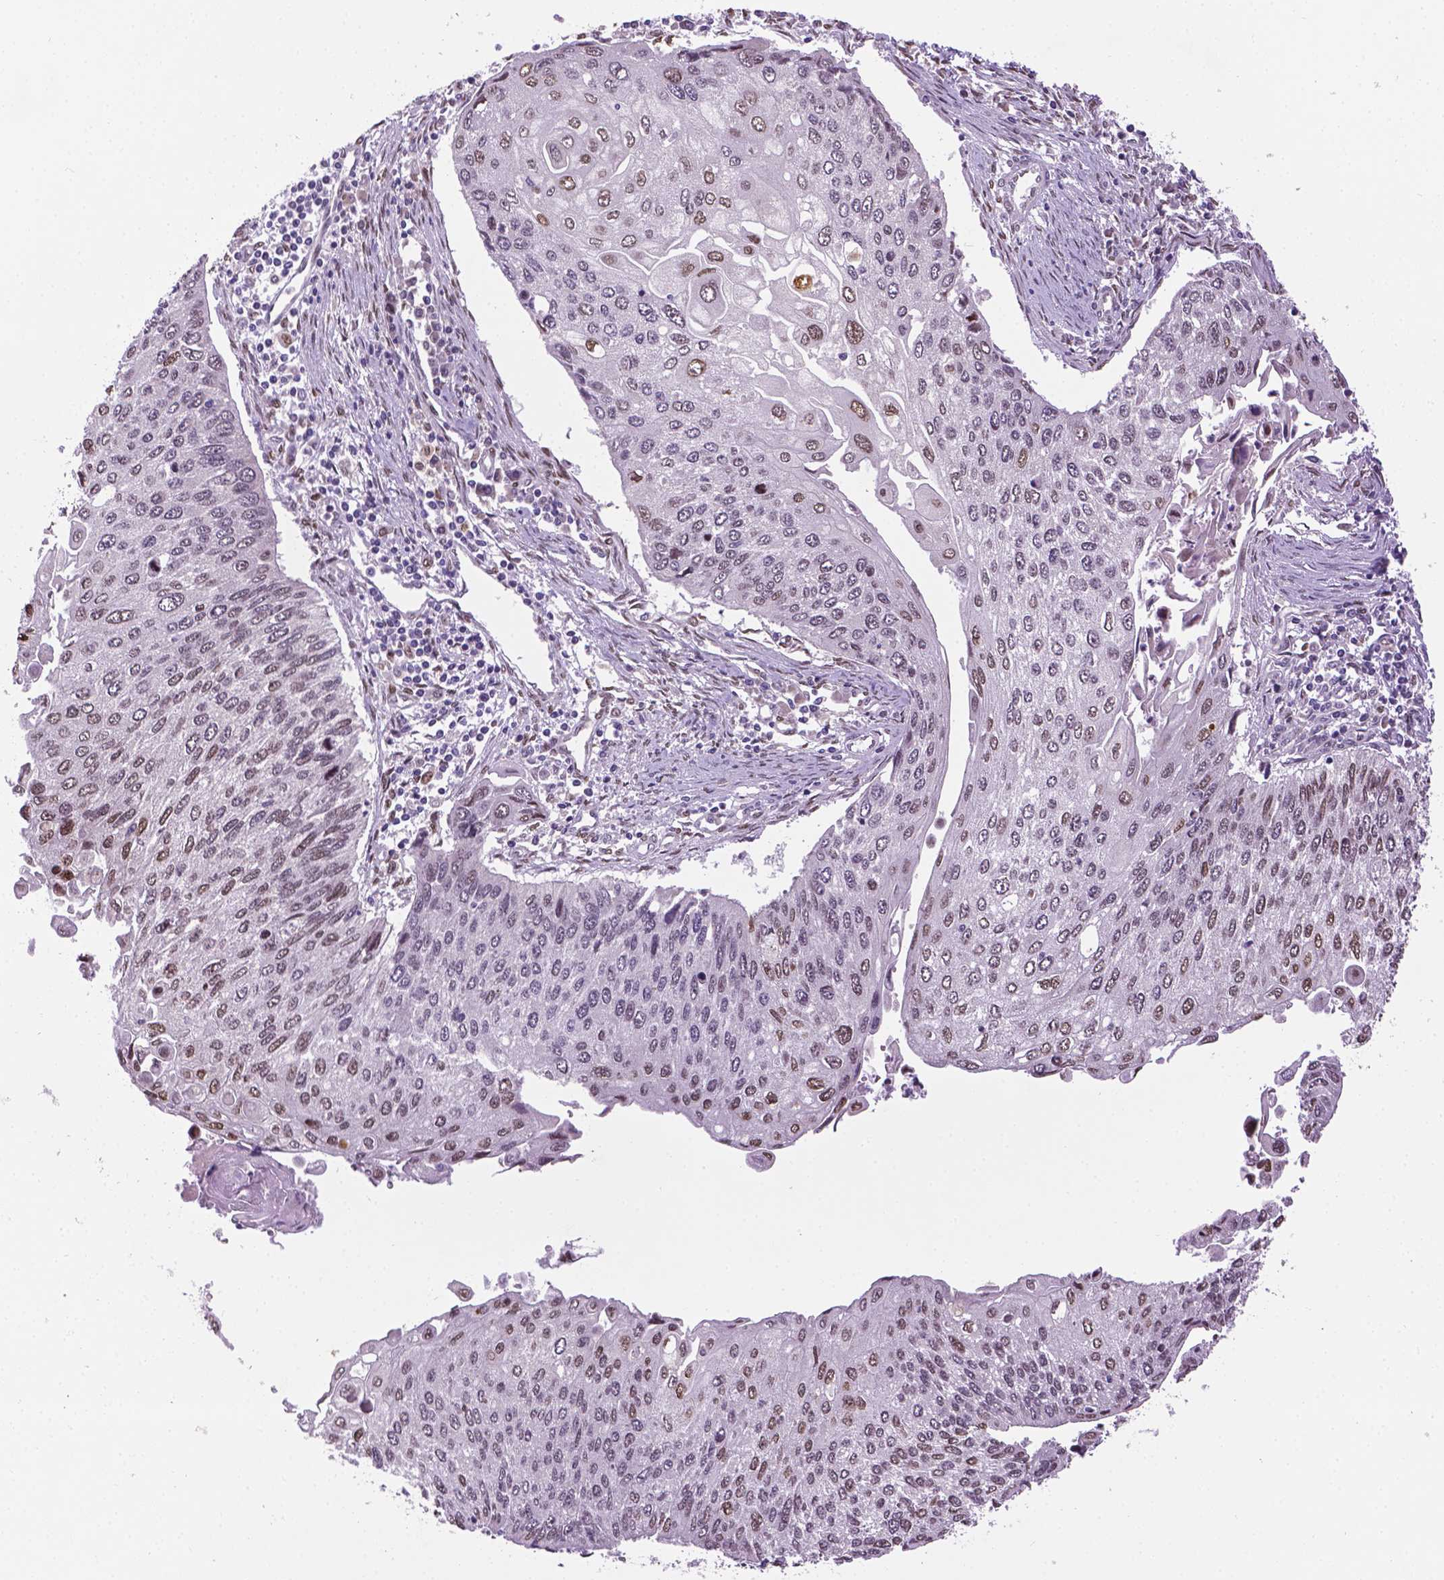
{"staining": {"intensity": "weak", "quantity": "25%-75%", "location": "nuclear"}, "tissue": "lung cancer", "cell_type": "Tumor cells", "image_type": "cancer", "snomed": [{"axis": "morphology", "description": "Squamous cell carcinoma, NOS"}, {"axis": "morphology", "description": "Squamous cell carcinoma, metastatic, NOS"}, {"axis": "topography", "description": "Lung"}], "caption": "Human squamous cell carcinoma (lung) stained with a protein marker exhibits weak staining in tumor cells.", "gene": "IRF6", "patient": {"sex": "male", "age": 63}}